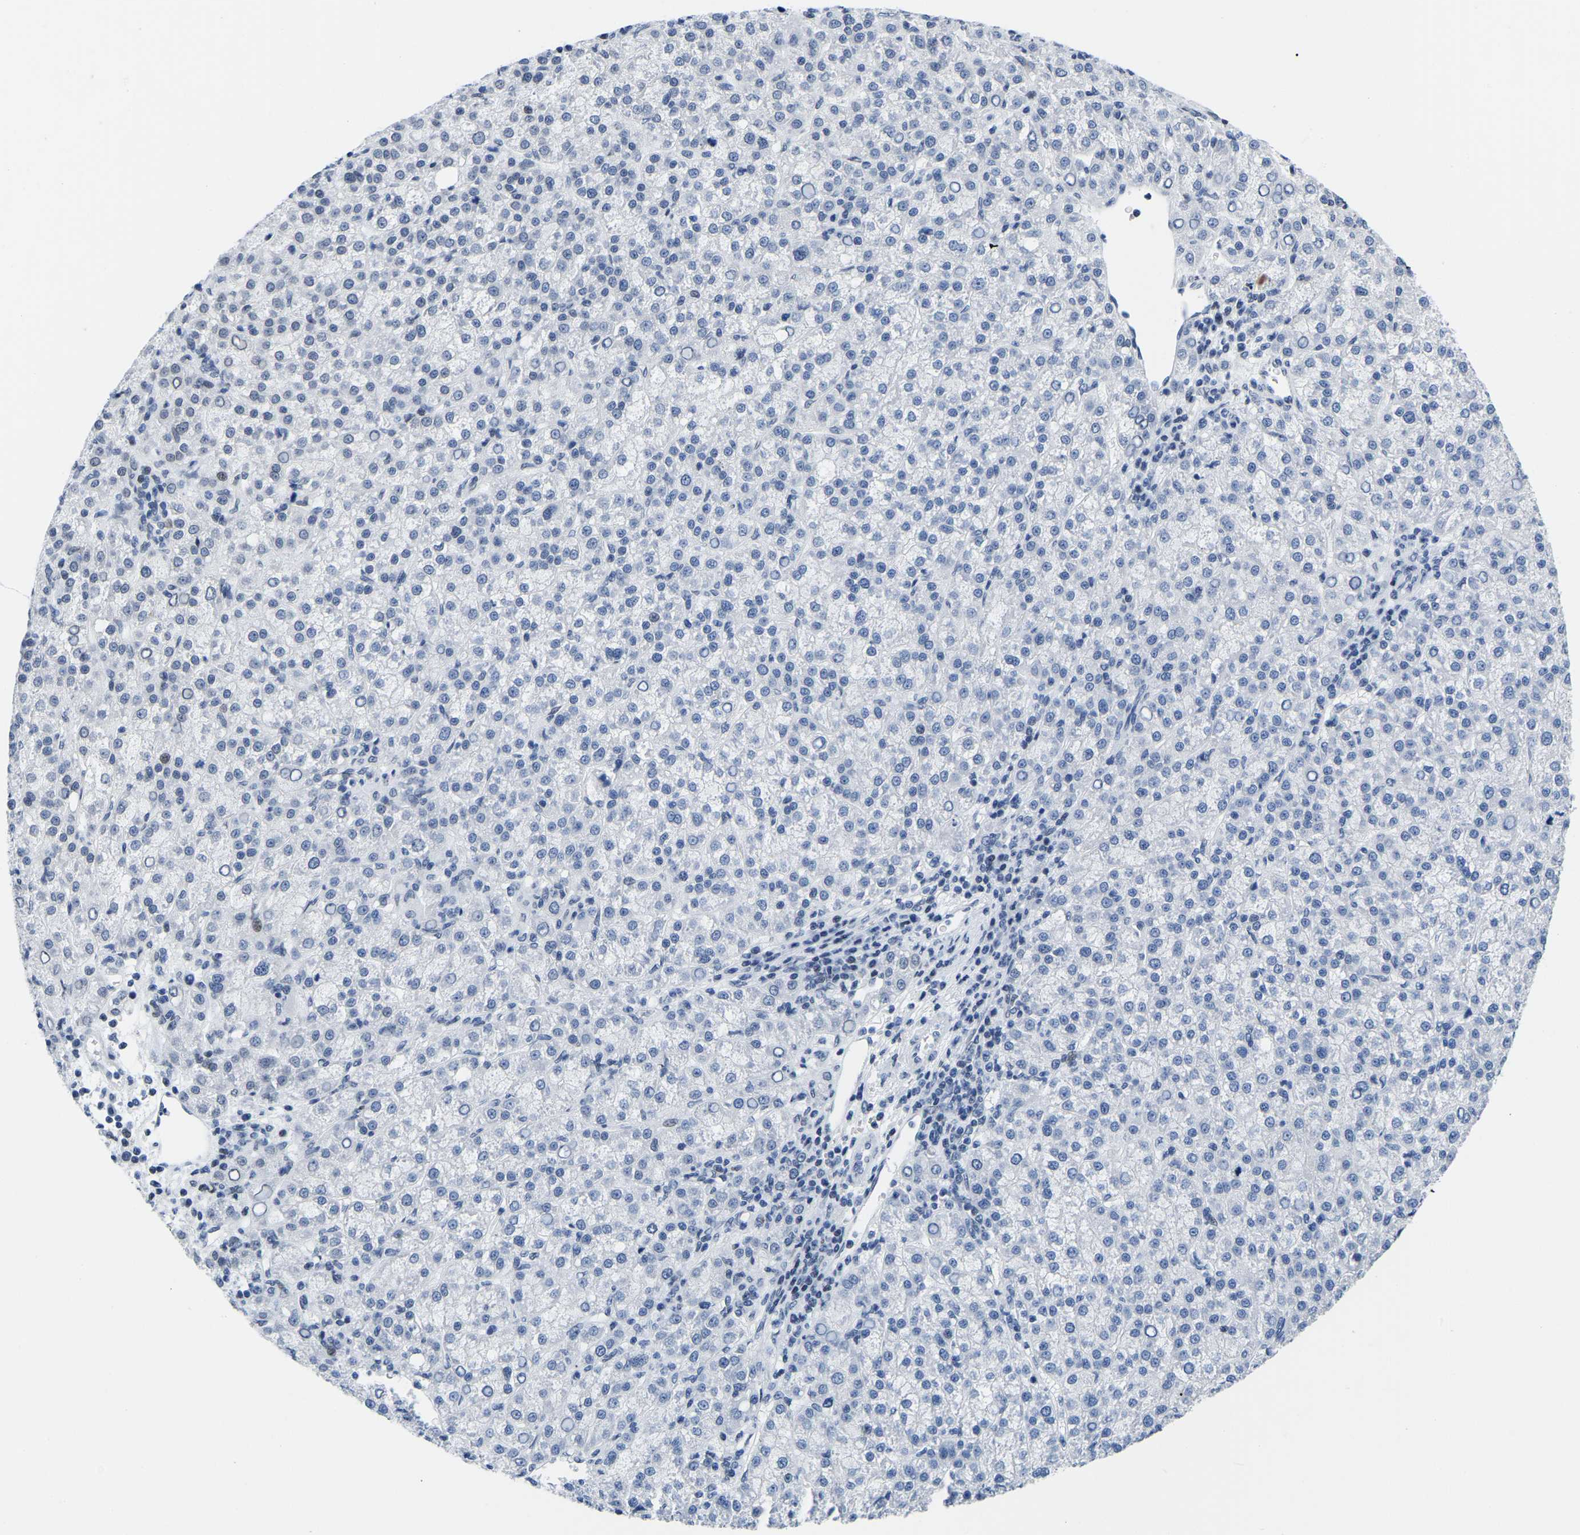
{"staining": {"intensity": "negative", "quantity": "none", "location": "none"}, "tissue": "liver cancer", "cell_type": "Tumor cells", "image_type": "cancer", "snomed": [{"axis": "morphology", "description": "Carcinoma, Hepatocellular, NOS"}, {"axis": "topography", "description": "Liver"}], "caption": "This photomicrograph is of liver cancer stained with immunohistochemistry to label a protein in brown with the nuclei are counter-stained blue. There is no staining in tumor cells.", "gene": "UPK3A", "patient": {"sex": "female", "age": 58}}